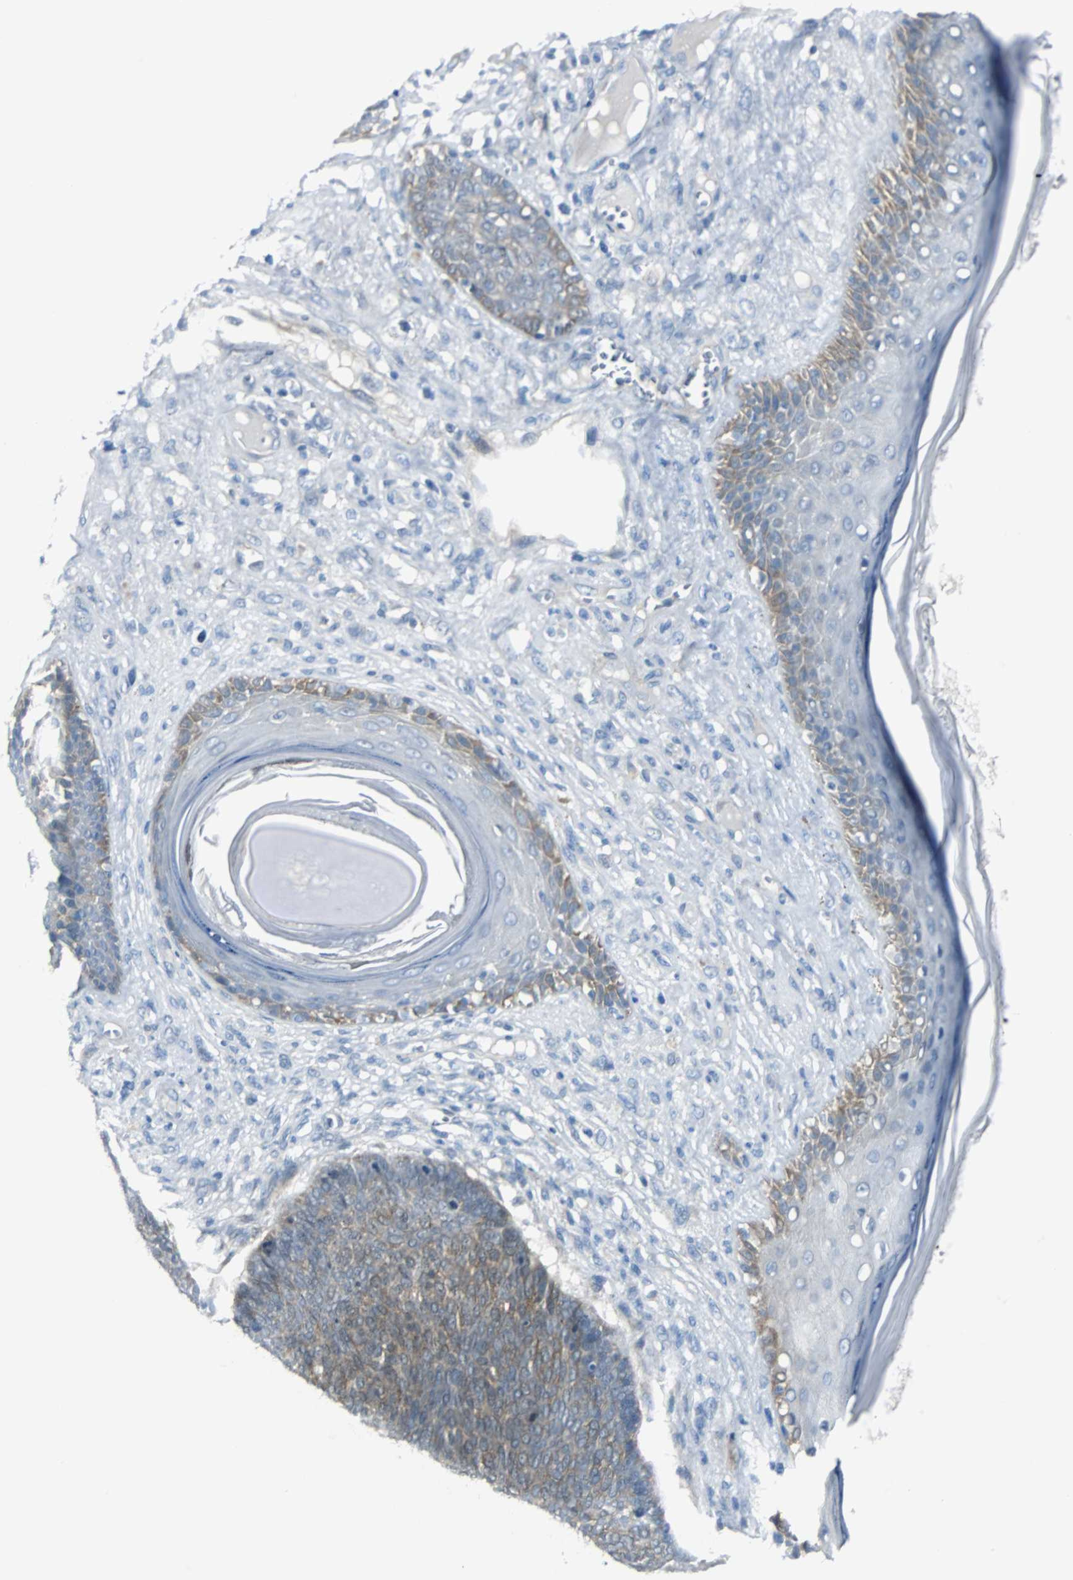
{"staining": {"intensity": "moderate", "quantity": "25%-75%", "location": "cytoplasmic/membranous"}, "tissue": "skin cancer", "cell_type": "Tumor cells", "image_type": "cancer", "snomed": [{"axis": "morphology", "description": "Basal cell carcinoma"}, {"axis": "topography", "description": "Skin"}], "caption": "Skin cancer stained for a protein demonstrates moderate cytoplasmic/membranous positivity in tumor cells.", "gene": "FHL2", "patient": {"sex": "male", "age": 84}}